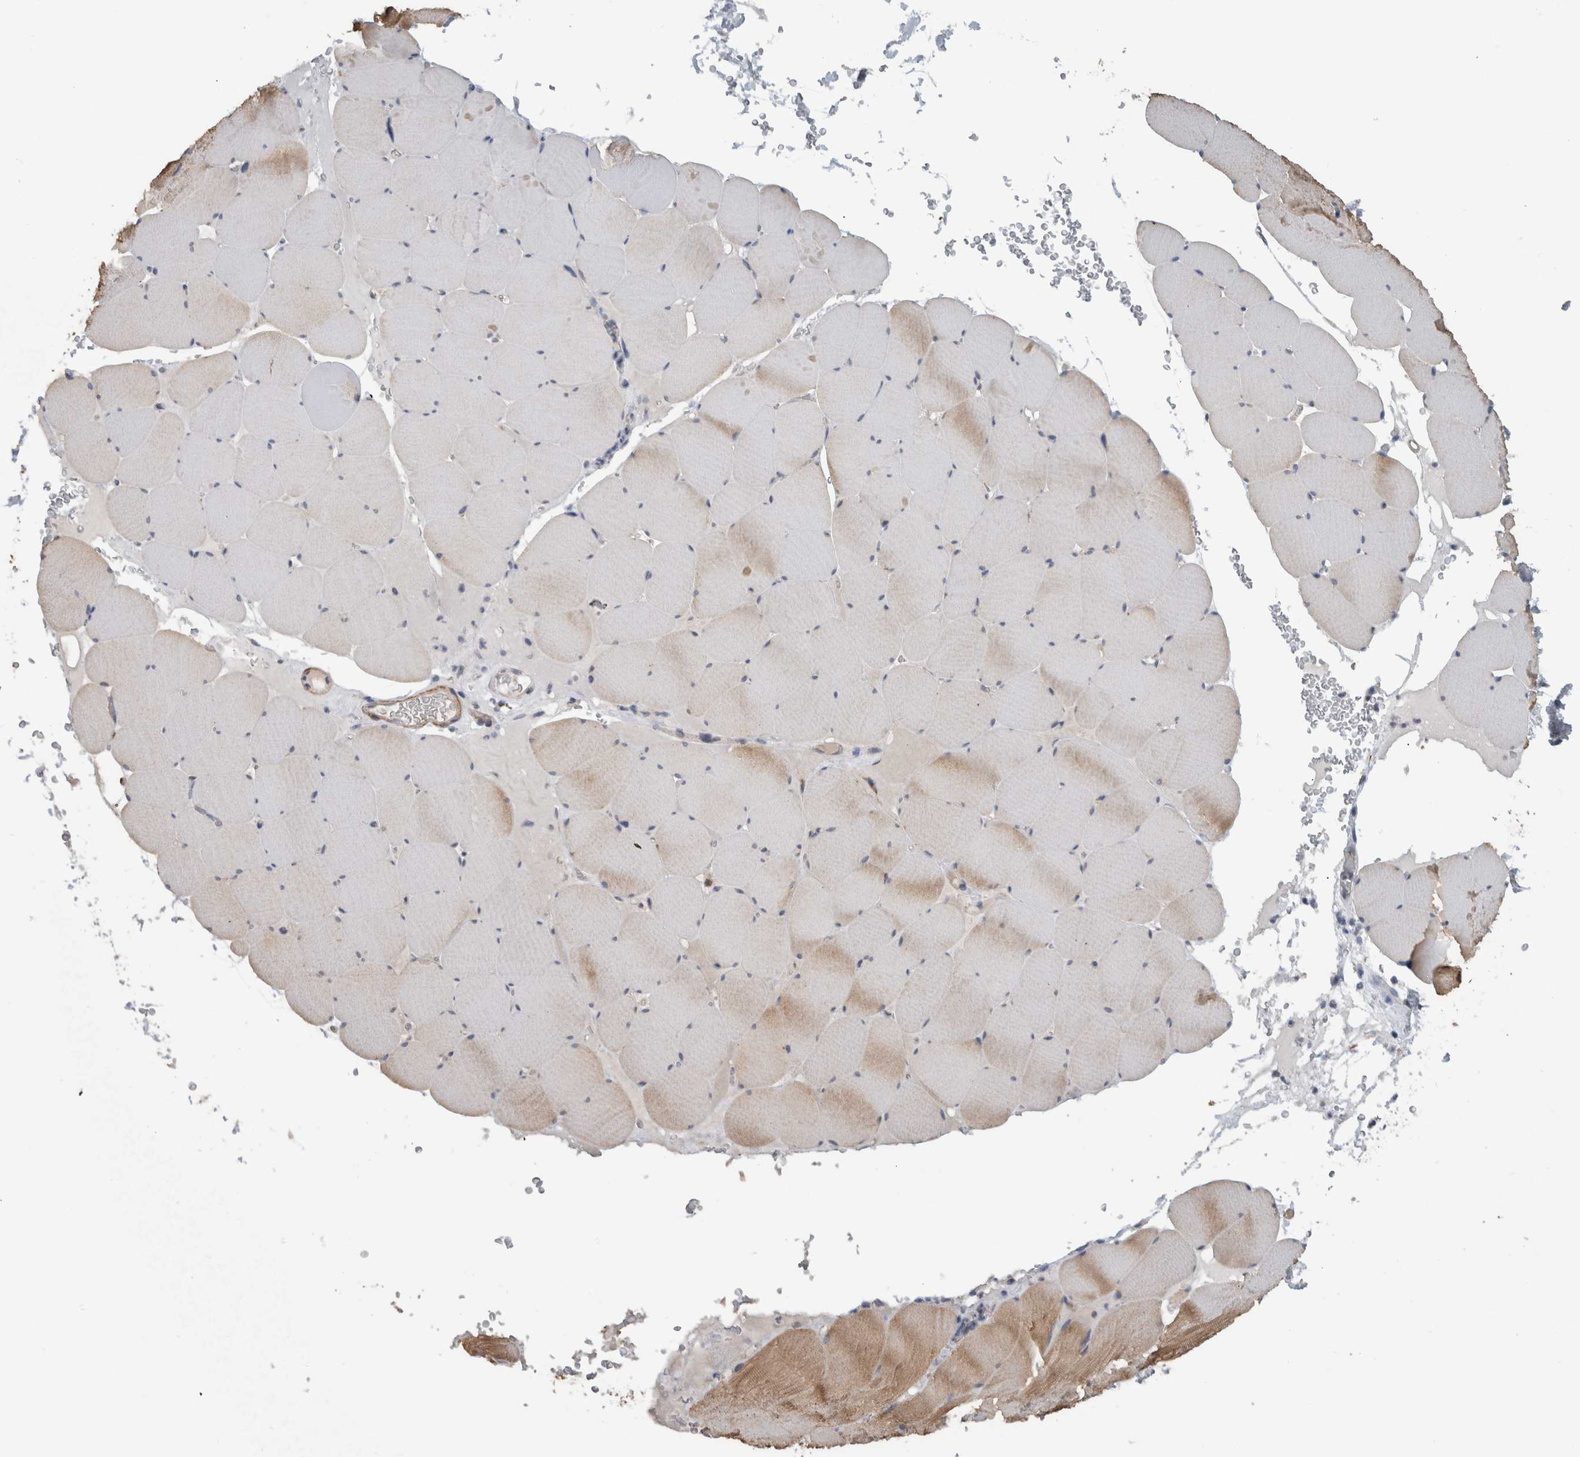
{"staining": {"intensity": "moderate", "quantity": "25%-75%", "location": "cytoplasmic/membranous"}, "tissue": "skeletal muscle", "cell_type": "Myocytes", "image_type": "normal", "snomed": [{"axis": "morphology", "description": "Normal tissue, NOS"}, {"axis": "topography", "description": "Skeletal muscle"}], "caption": "Protein staining of normal skeletal muscle demonstrates moderate cytoplasmic/membranous positivity in about 25%-75% of myocytes.", "gene": "ARMC1", "patient": {"sex": "male", "age": 62}}